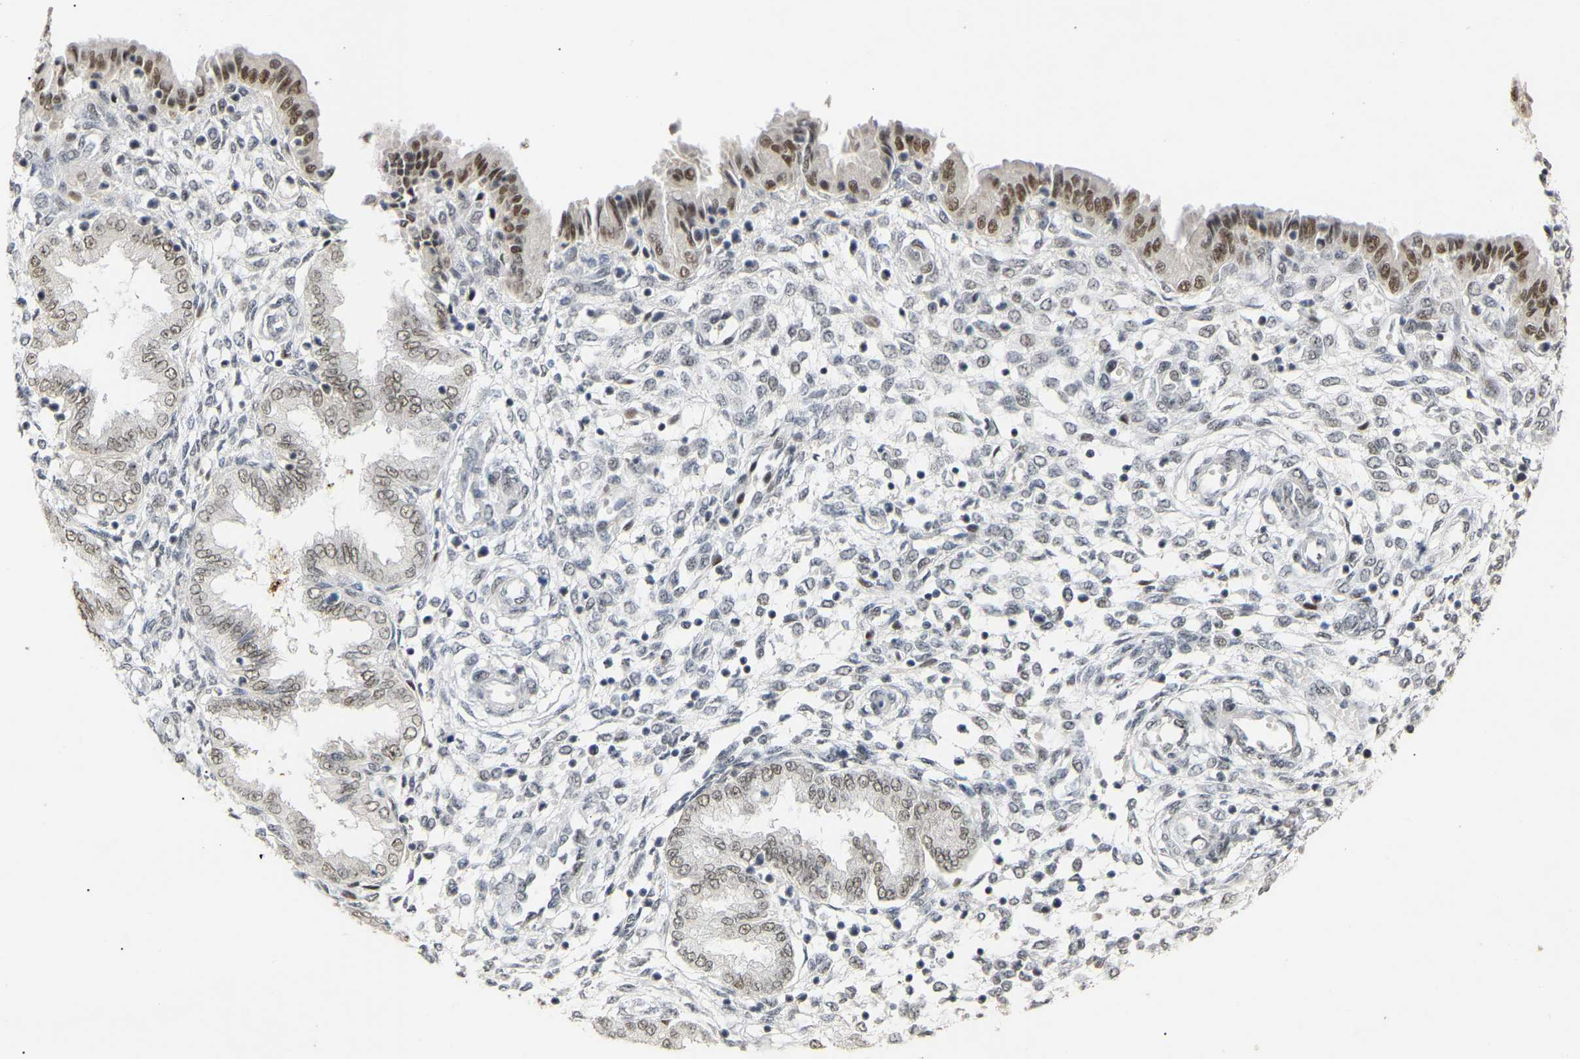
{"staining": {"intensity": "weak", "quantity": "25%-75%", "location": "nuclear"}, "tissue": "endometrium", "cell_type": "Cells in endometrial stroma", "image_type": "normal", "snomed": [{"axis": "morphology", "description": "Normal tissue, NOS"}, {"axis": "topography", "description": "Endometrium"}], "caption": "IHC photomicrograph of unremarkable endometrium: endometrium stained using immunohistochemistry (IHC) demonstrates low levels of weak protein expression localized specifically in the nuclear of cells in endometrial stroma, appearing as a nuclear brown color.", "gene": "NELFB", "patient": {"sex": "female", "age": 33}}